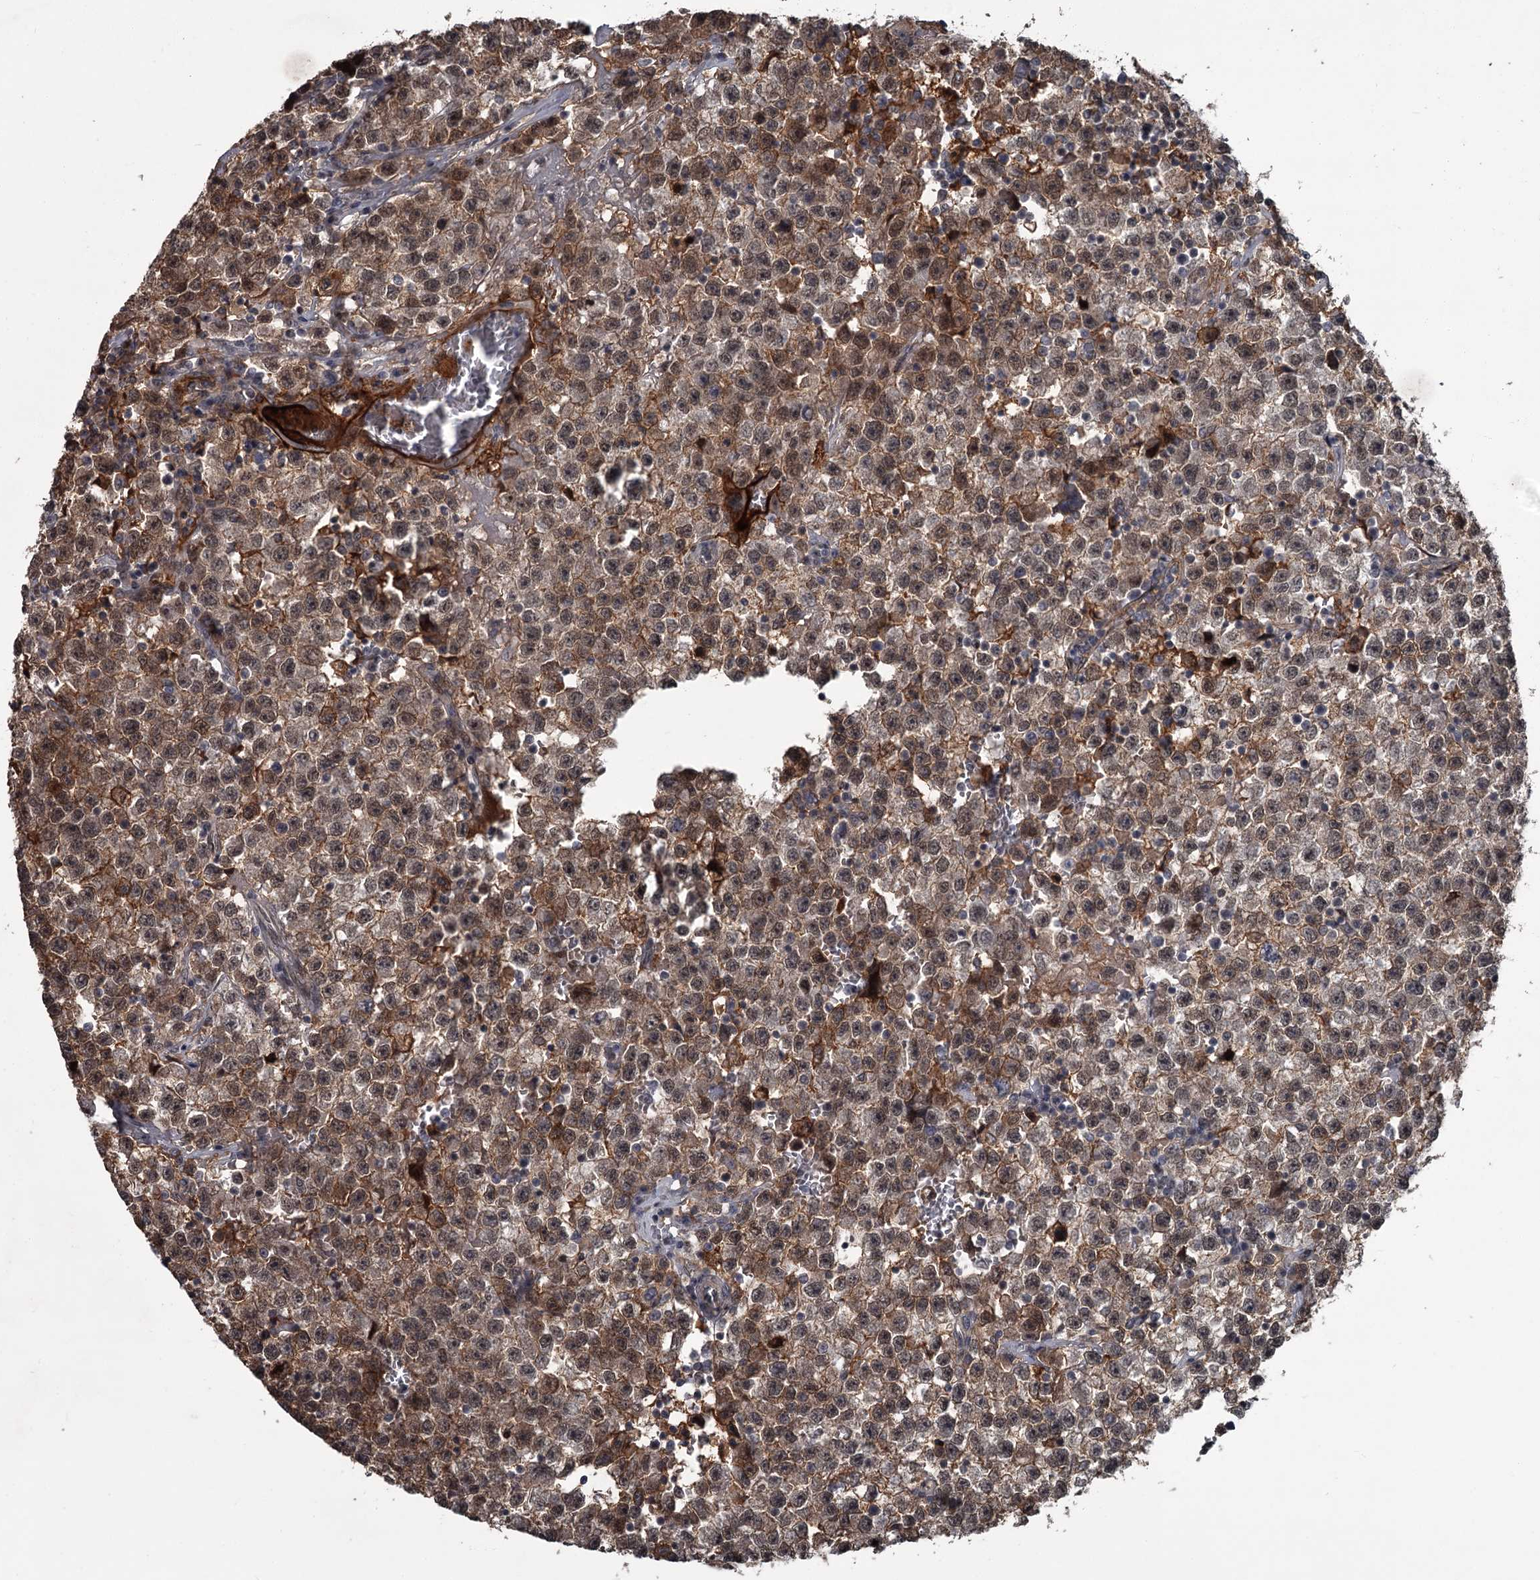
{"staining": {"intensity": "weak", "quantity": ">75%", "location": "cytoplasmic/membranous"}, "tissue": "testis cancer", "cell_type": "Tumor cells", "image_type": "cancer", "snomed": [{"axis": "morphology", "description": "Seminoma, NOS"}, {"axis": "topography", "description": "Testis"}], "caption": "The image exhibits a brown stain indicating the presence of a protein in the cytoplasmic/membranous of tumor cells in testis seminoma. The protein of interest is stained brown, and the nuclei are stained in blue (DAB IHC with brightfield microscopy, high magnification).", "gene": "FLVCR2", "patient": {"sex": "male", "age": 22}}